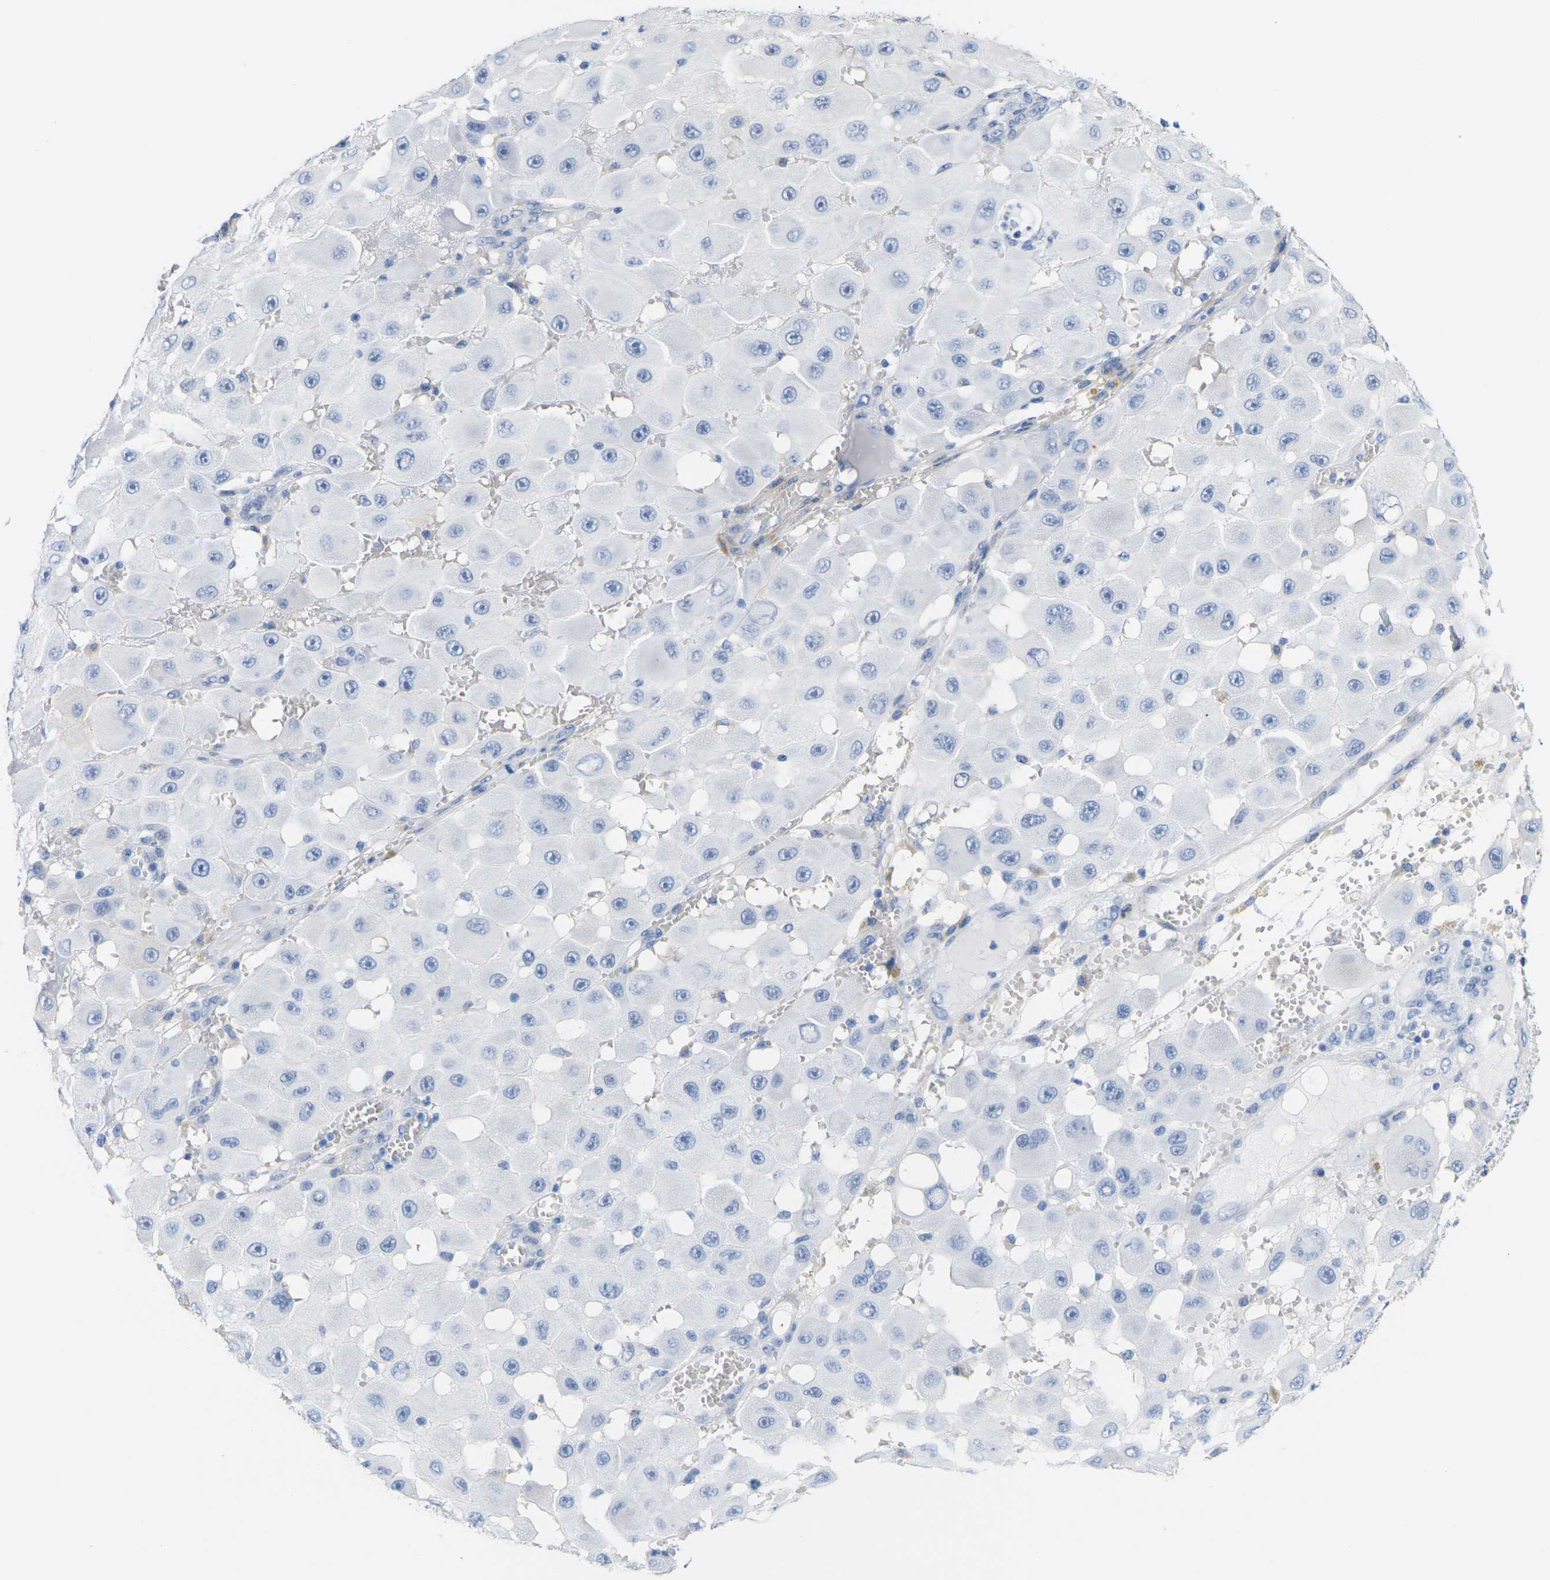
{"staining": {"intensity": "negative", "quantity": "none", "location": "none"}, "tissue": "melanoma", "cell_type": "Tumor cells", "image_type": "cancer", "snomed": [{"axis": "morphology", "description": "Malignant melanoma, NOS"}, {"axis": "topography", "description": "Skin"}], "caption": "The micrograph shows no significant positivity in tumor cells of melanoma. Brightfield microscopy of immunohistochemistry stained with DAB (3,3'-diaminobenzidine) (brown) and hematoxylin (blue), captured at high magnification.", "gene": "CNN1", "patient": {"sex": "female", "age": 81}}